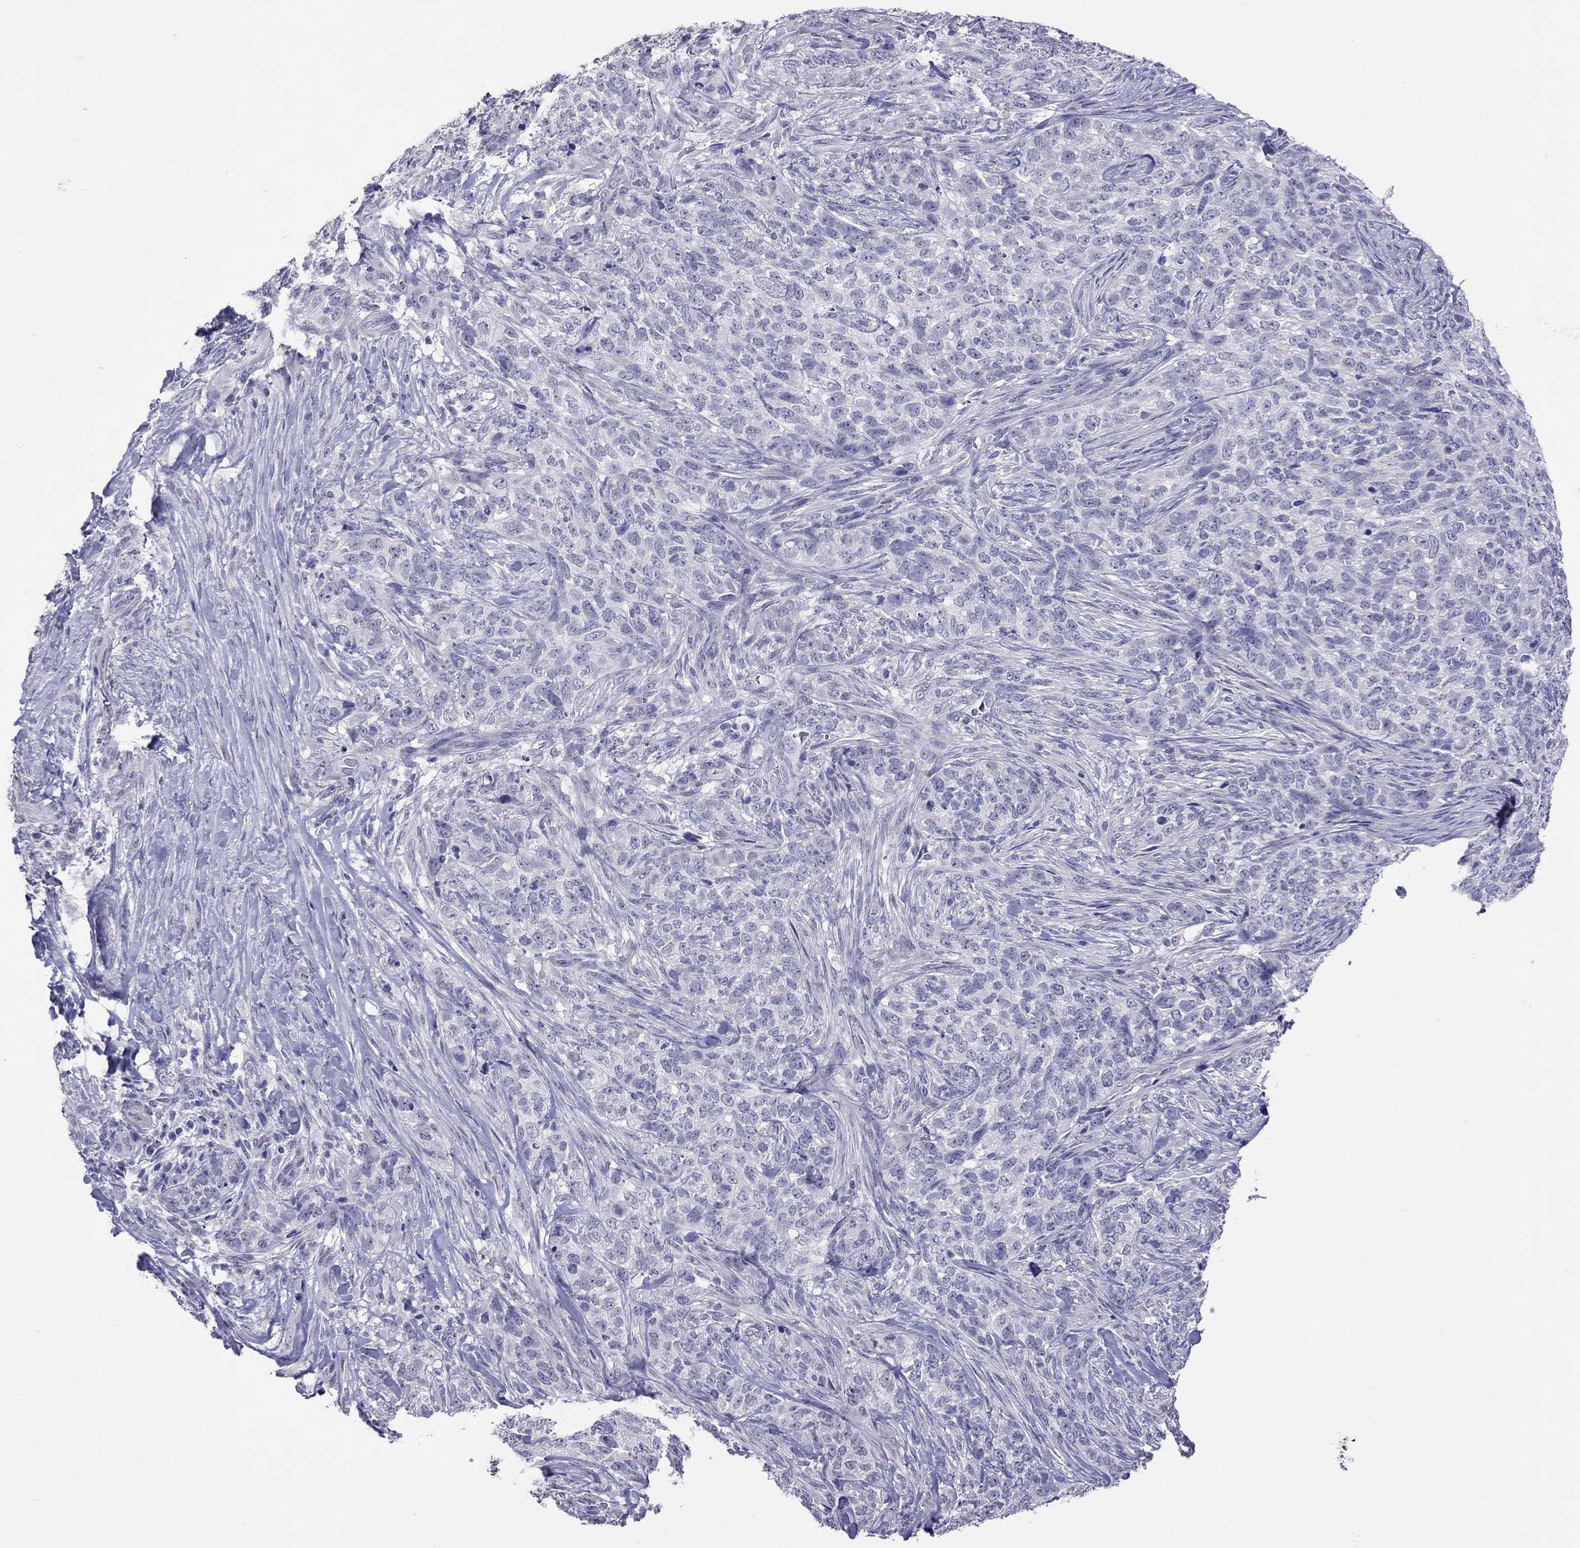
{"staining": {"intensity": "negative", "quantity": "none", "location": "none"}, "tissue": "skin cancer", "cell_type": "Tumor cells", "image_type": "cancer", "snomed": [{"axis": "morphology", "description": "Basal cell carcinoma"}, {"axis": "topography", "description": "Skin"}], "caption": "A high-resolution micrograph shows immunohistochemistry (IHC) staining of skin basal cell carcinoma, which demonstrates no significant positivity in tumor cells.", "gene": "SLAMF1", "patient": {"sex": "female", "age": 69}}